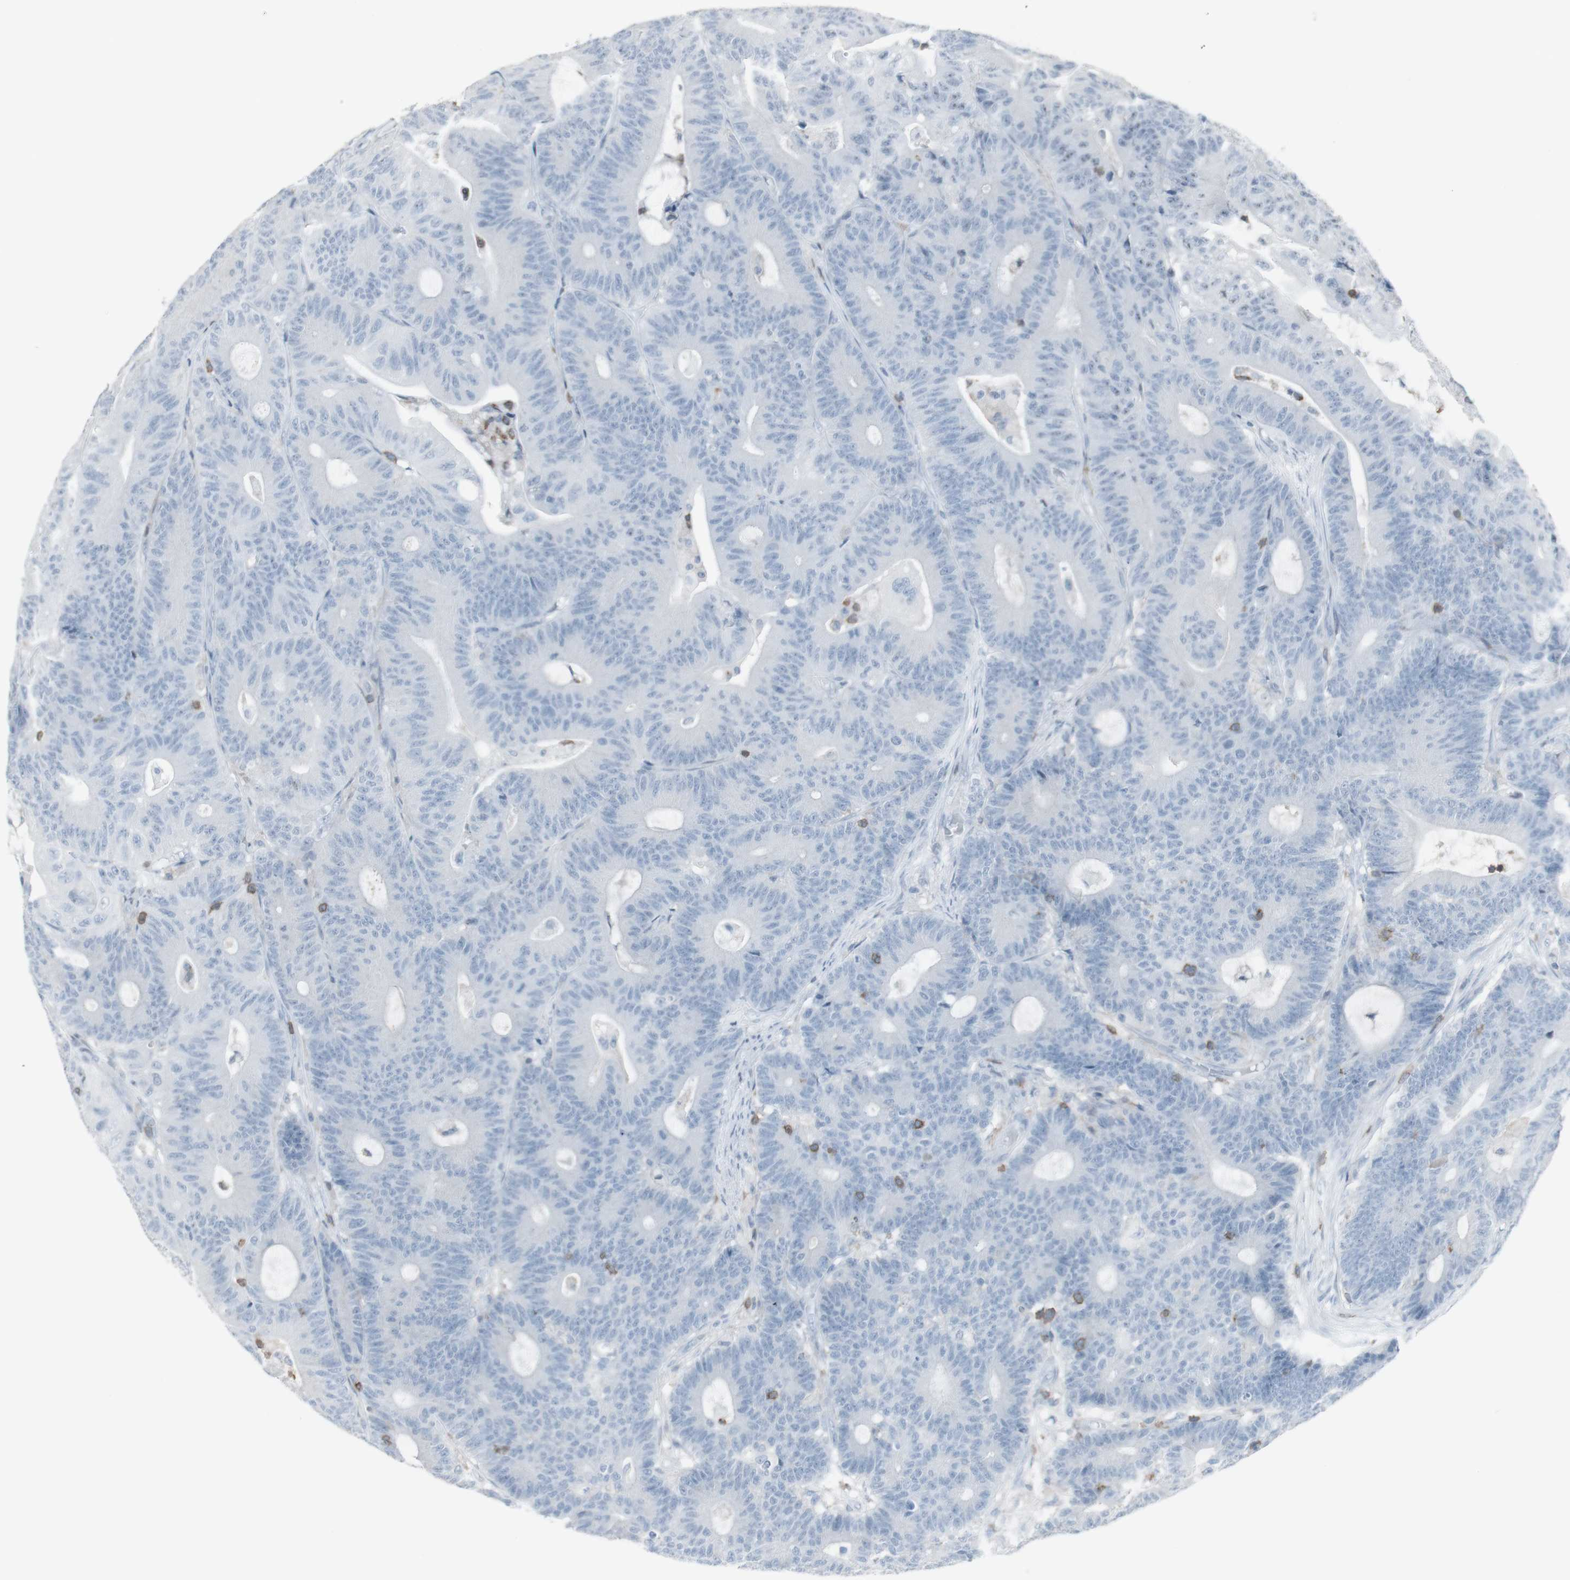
{"staining": {"intensity": "negative", "quantity": "none", "location": "none"}, "tissue": "colorectal cancer", "cell_type": "Tumor cells", "image_type": "cancer", "snomed": [{"axis": "morphology", "description": "Adenocarcinoma, NOS"}, {"axis": "topography", "description": "Colon"}], "caption": "IHC of adenocarcinoma (colorectal) shows no positivity in tumor cells.", "gene": "NRG1", "patient": {"sex": "female", "age": 84}}